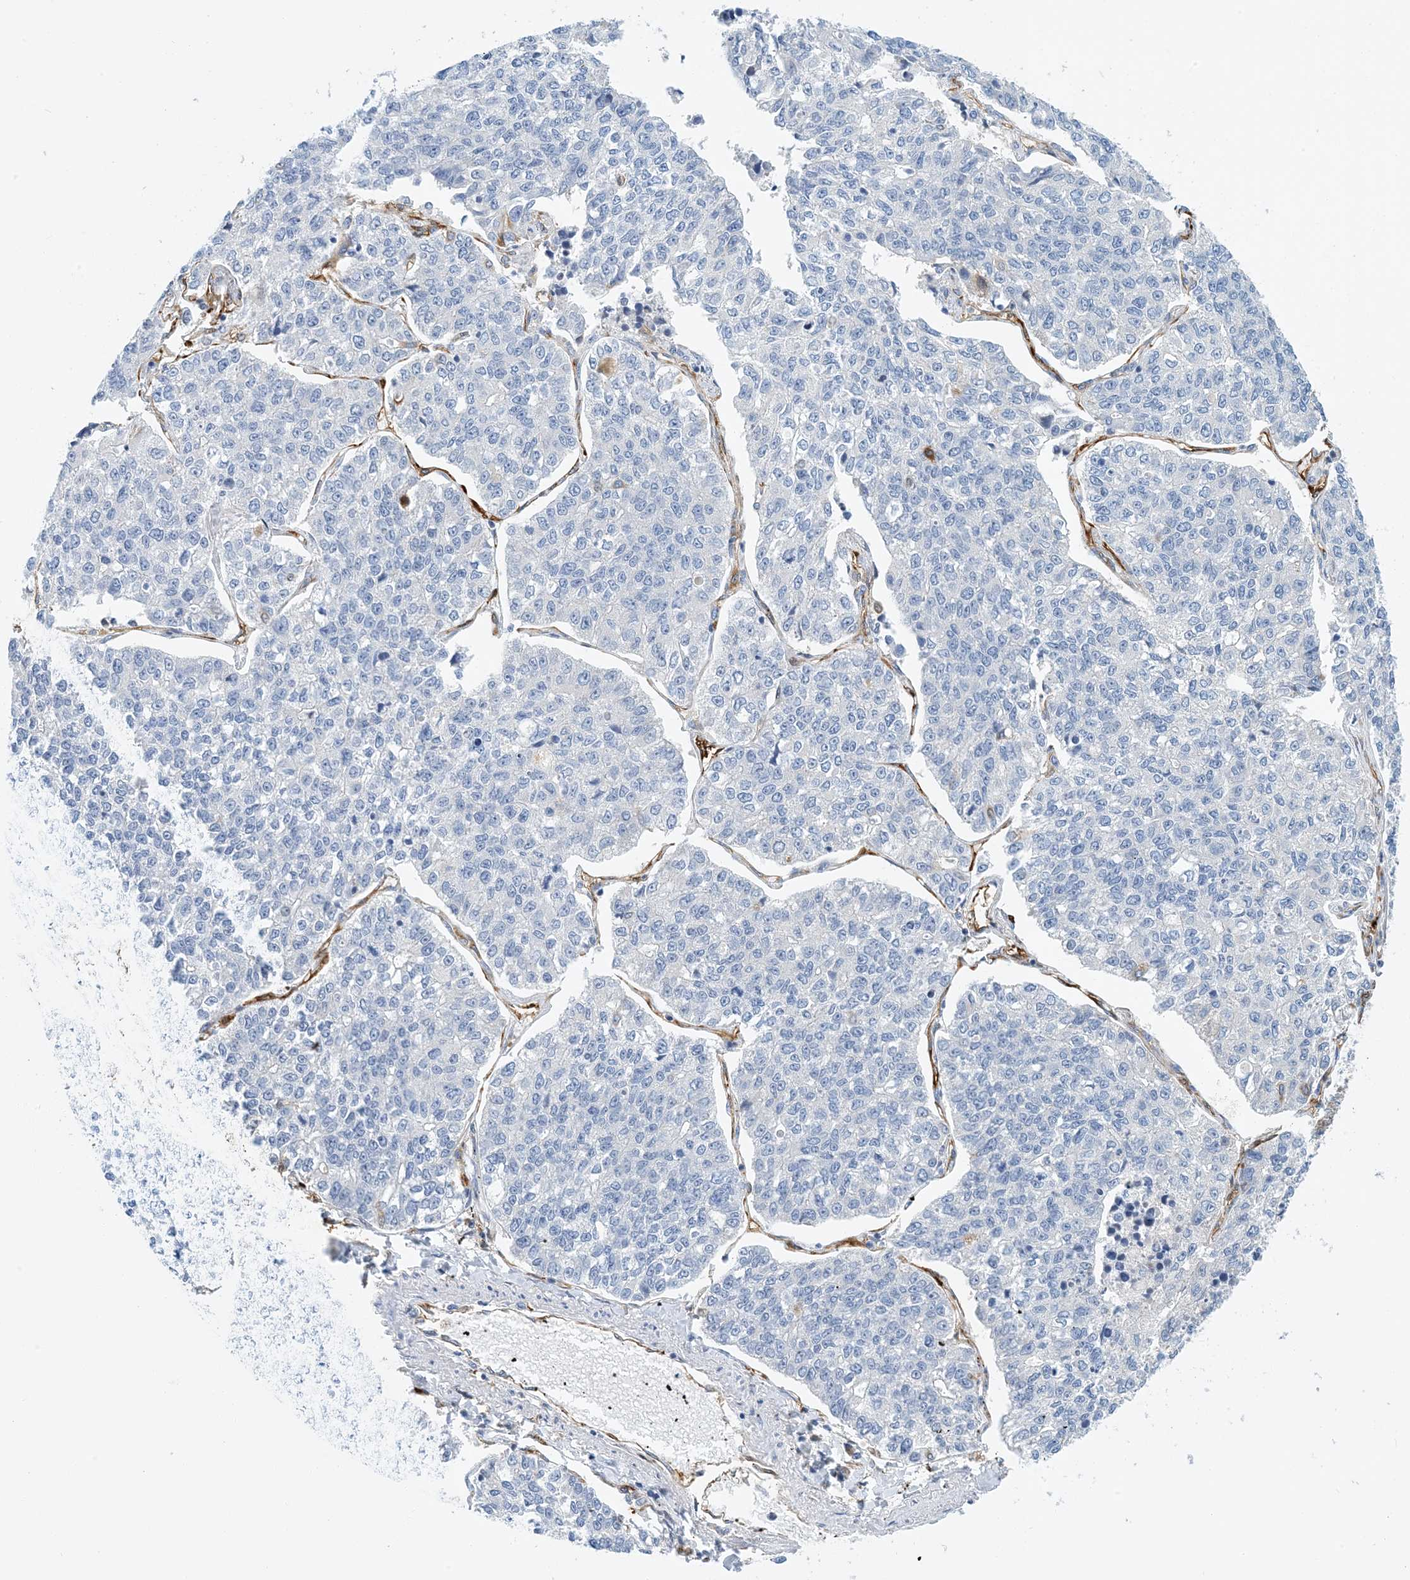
{"staining": {"intensity": "negative", "quantity": "none", "location": "none"}, "tissue": "lung cancer", "cell_type": "Tumor cells", "image_type": "cancer", "snomed": [{"axis": "morphology", "description": "Adenocarcinoma, NOS"}, {"axis": "topography", "description": "Lung"}], "caption": "DAB (3,3'-diaminobenzidine) immunohistochemical staining of adenocarcinoma (lung) demonstrates no significant staining in tumor cells. The staining was performed using DAB to visualize the protein expression in brown, while the nuclei were stained in blue with hematoxylin (Magnification: 20x).", "gene": "PCDHA2", "patient": {"sex": "male", "age": 49}}